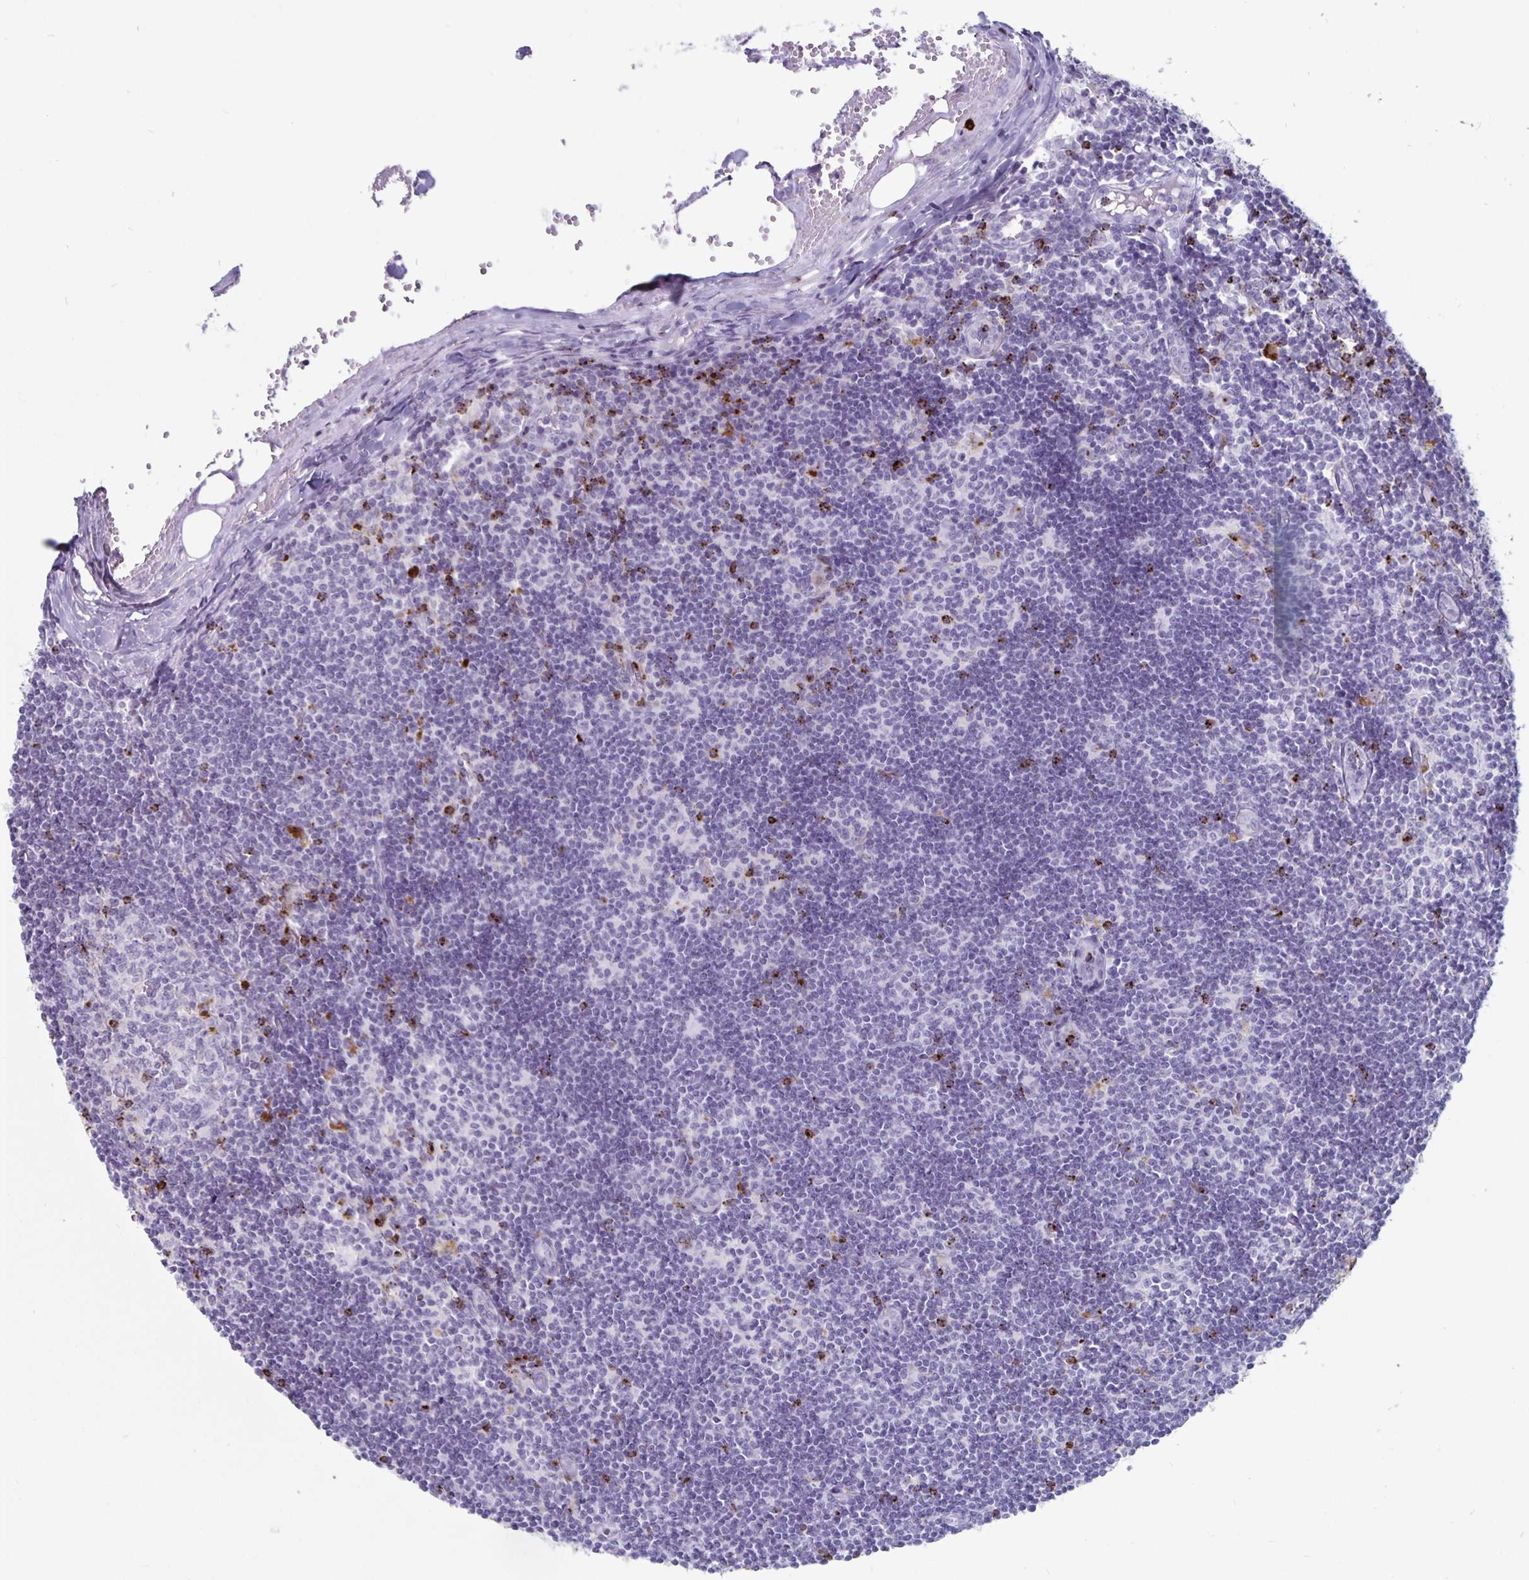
{"staining": {"intensity": "strong", "quantity": "<25%", "location": "cytoplasmic/membranous"}, "tissue": "lymph node", "cell_type": "Germinal center cells", "image_type": "normal", "snomed": [{"axis": "morphology", "description": "Normal tissue, NOS"}, {"axis": "topography", "description": "Lymph node"}], "caption": "An IHC micrograph of benign tissue is shown. Protein staining in brown shows strong cytoplasmic/membranous positivity in lymph node within germinal center cells.", "gene": "GZMK", "patient": {"sex": "female", "age": 31}}